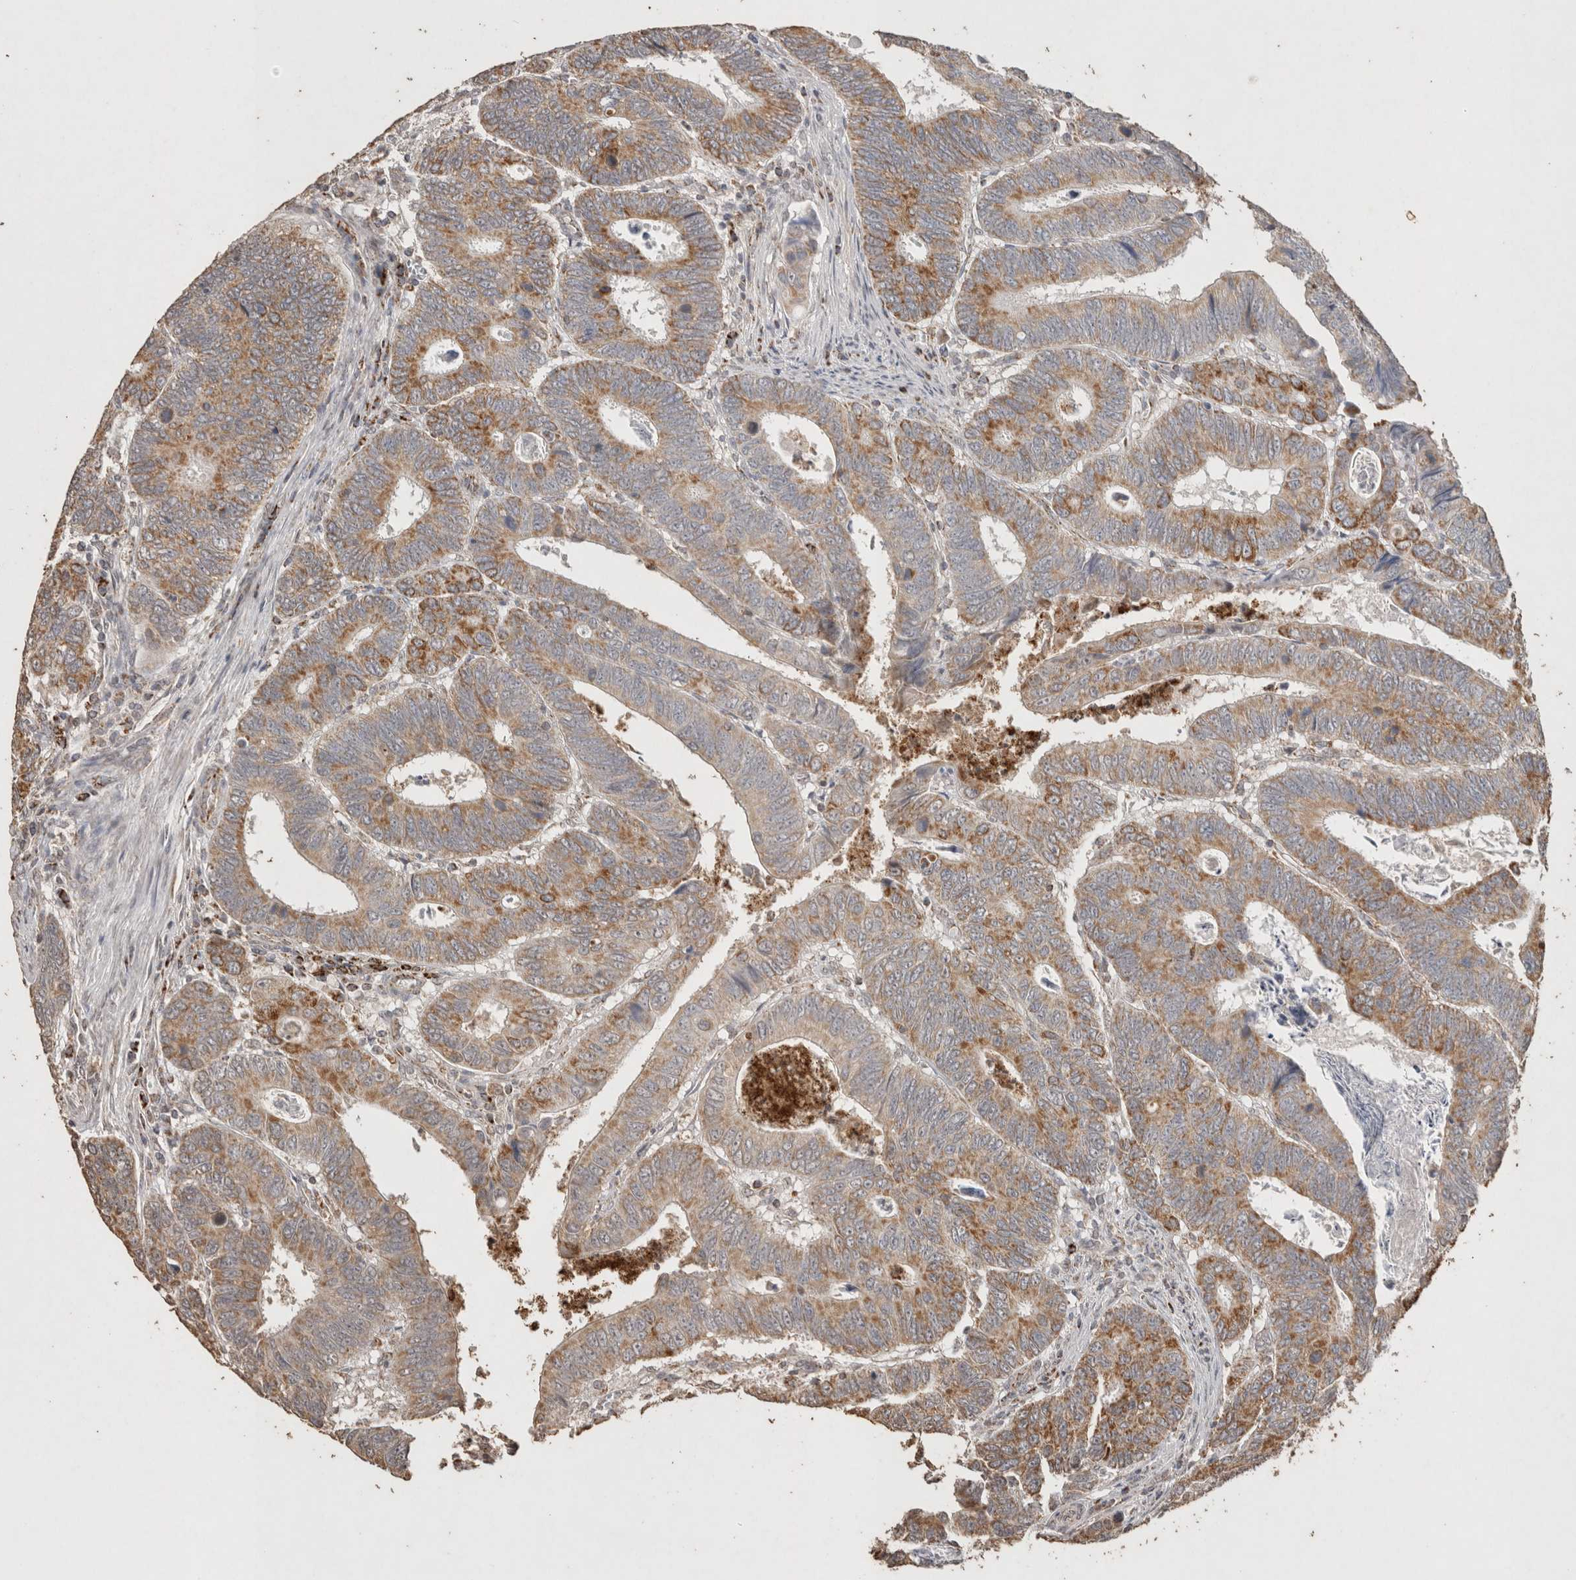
{"staining": {"intensity": "moderate", "quantity": ">75%", "location": "cytoplasmic/membranous"}, "tissue": "colorectal cancer", "cell_type": "Tumor cells", "image_type": "cancer", "snomed": [{"axis": "morphology", "description": "Adenocarcinoma, NOS"}, {"axis": "topography", "description": "Colon"}], "caption": "Tumor cells reveal moderate cytoplasmic/membranous staining in about >75% of cells in colorectal cancer (adenocarcinoma). (IHC, brightfield microscopy, high magnification).", "gene": "ACADM", "patient": {"sex": "male", "age": 72}}